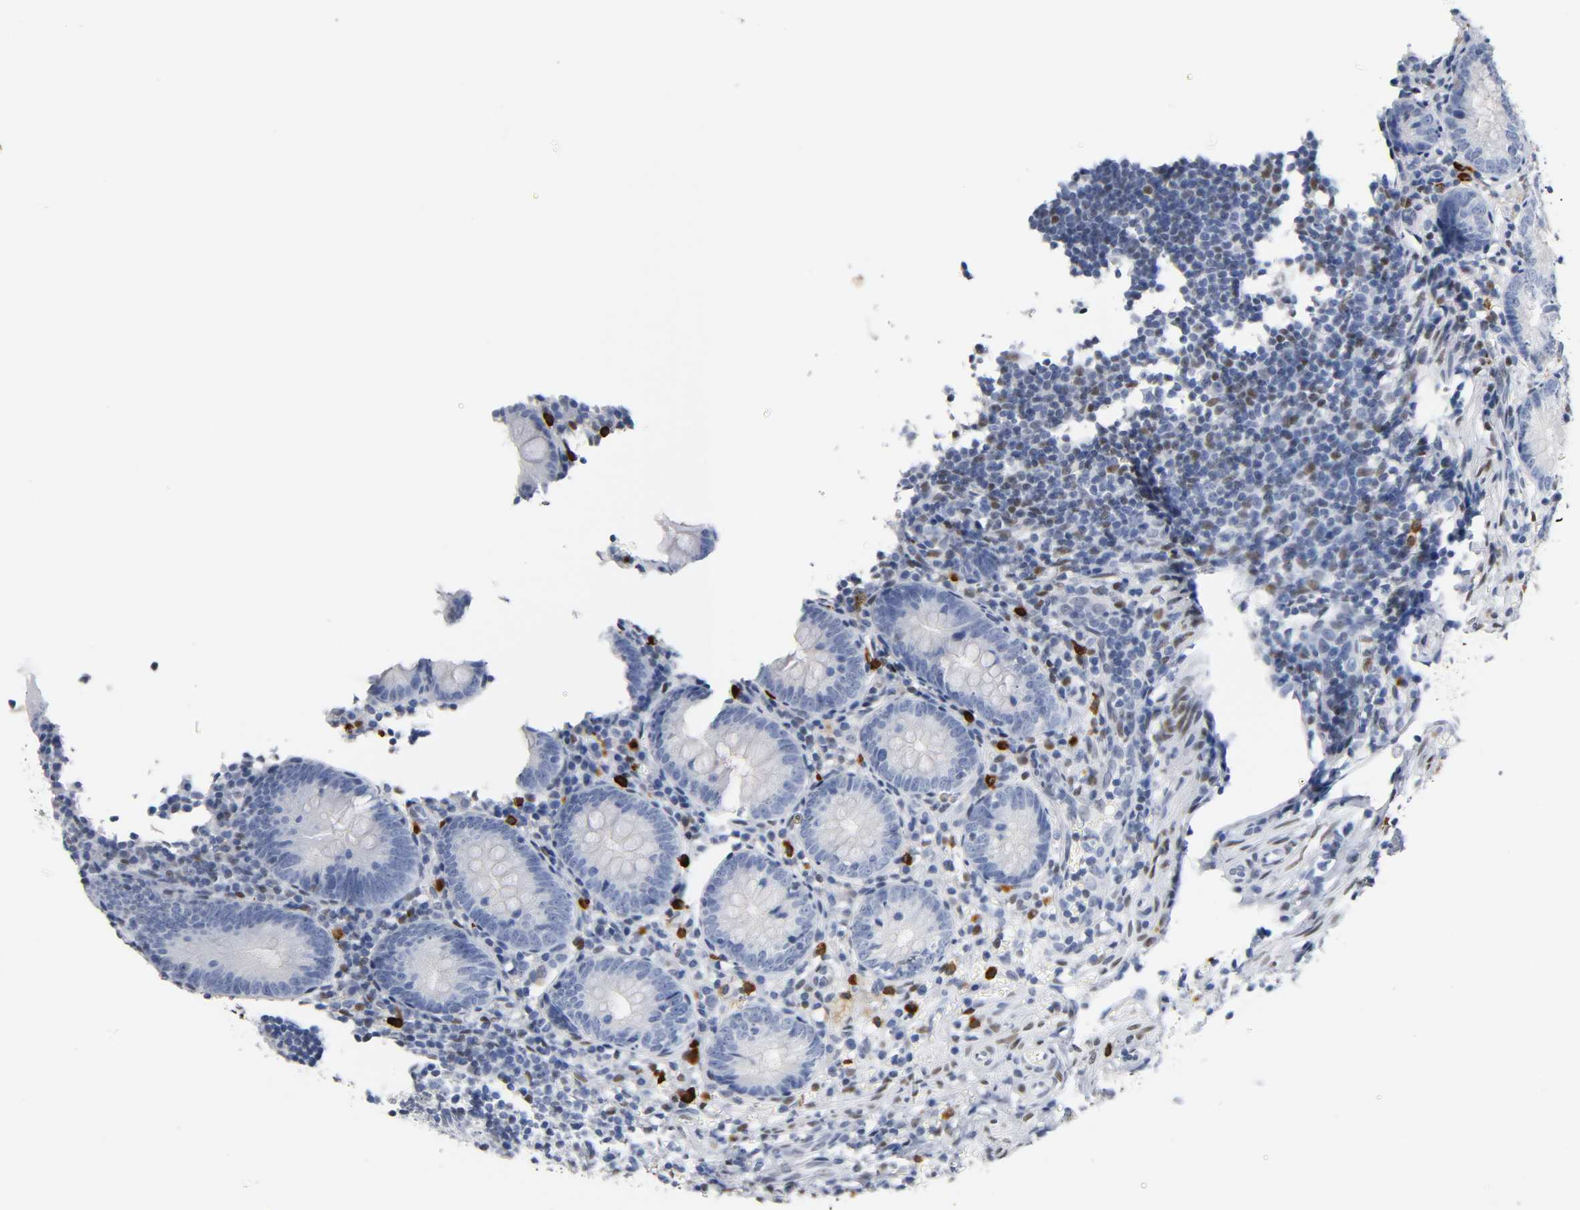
{"staining": {"intensity": "negative", "quantity": "none", "location": "none"}, "tissue": "appendix", "cell_type": "Glandular cells", "image_type": "normal", "snomed": [{"axis": "morphology", "description": "Normal tissue, NOS"}, {"axis": "topography", "description": "Appendix"}], "caption": "A high-resolution histopathology image shows immunohistochemistry staining of normal appendix, which exhibits no significant staining in glandular cells.", "gene": "NAB2", "patient": {"sex": "female", "age": 10}}